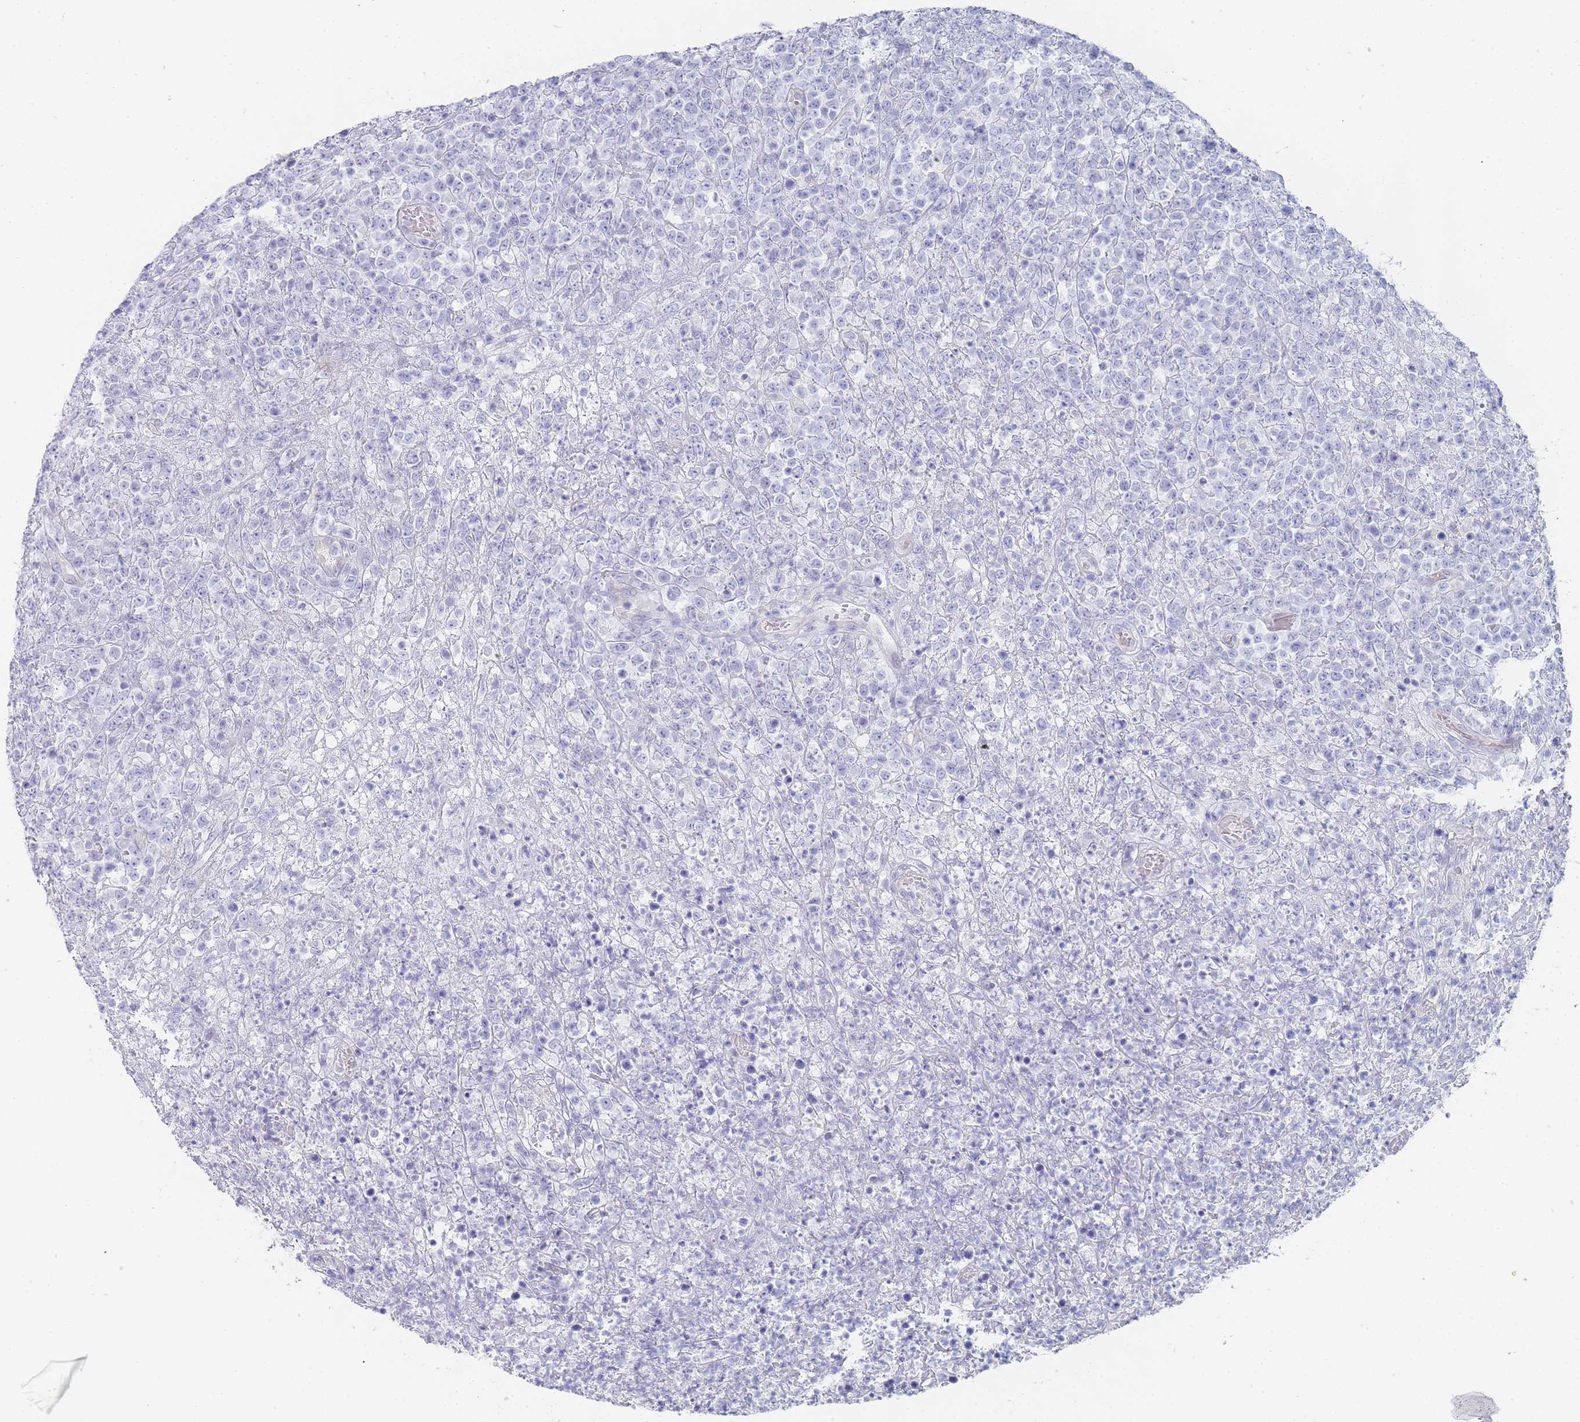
{"staining": {"intensity": "negative", "quantity": "none", "location": "none"}, "tissue": "lymphoma", "cell_type": "Tumor cells", "image_type": "cancer", "snomed": [{"axis": "morphology", "description": "Malignant lymphoma, non-Hodgkin's type, High grade"}, {"axis": "topography", "description": "Colon"}], "caption": "Immunohistochemical staining of lymphoma displays no significant positivity in tumor cells. (Stains: DAB immunohistochemistry (IHC) with hematoxylin counter stain, Microscopy: brightfield microscopy at high magnification).", "gene": "IMPG1", "patient": {"sex": "female", "age": 53}}